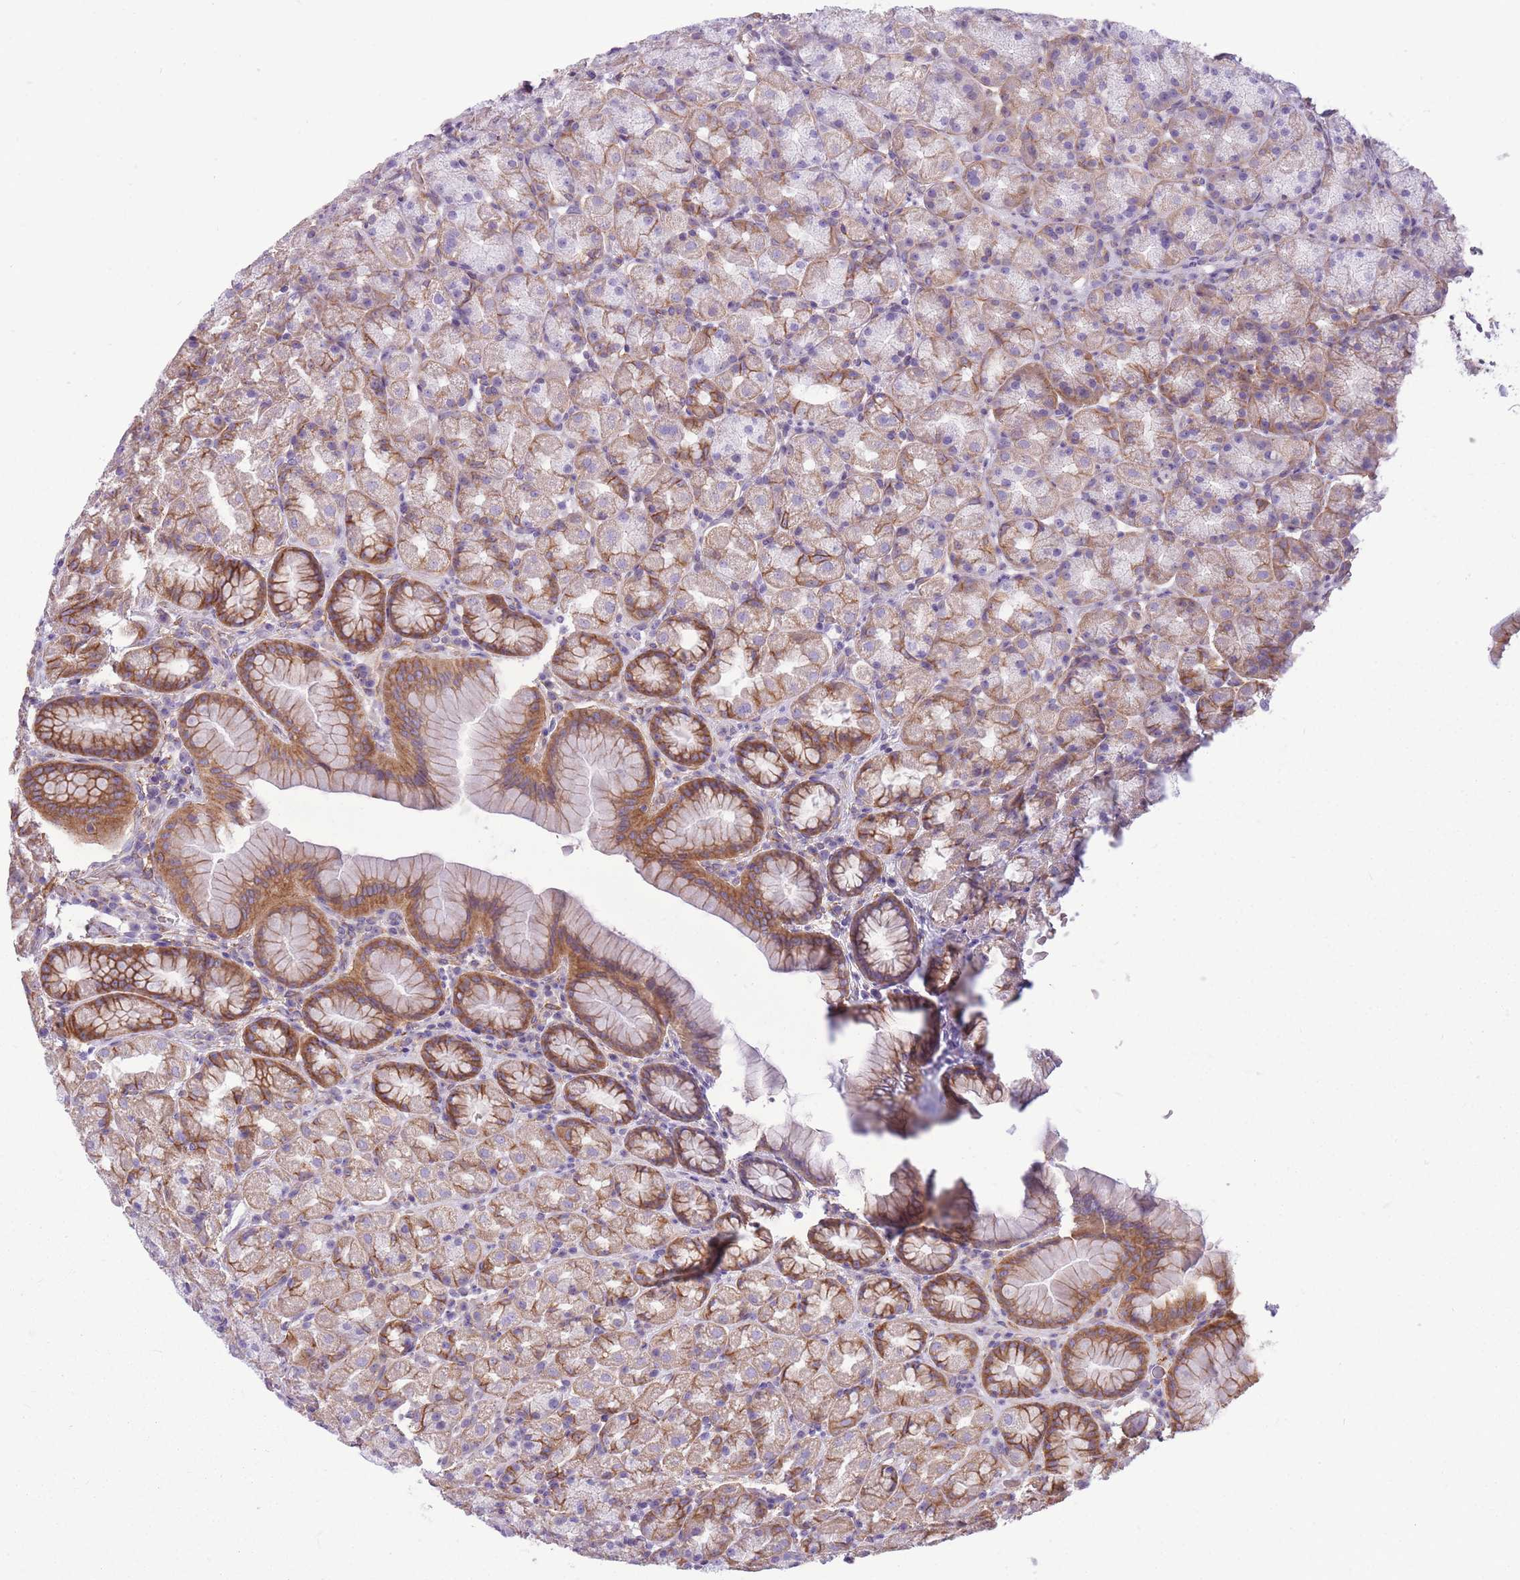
{"staining": {"intensity": "strong", "quantity": "25%-75%", "location": "cytoplasmic/membranous"}, "tissue": "stomach", "cell_type": "Glandular cells", "image_type": "normal", "snomed": [{"axis": "morphology", "description": "Normal tissue, NOS"}, {"axis": "topography", "description": "Stomach, upper"}, {"axis": "topography", "description": "Stomach"}], "caption": "IHC (DAB) staining of normal stomach shows strong cytoplasmic/membranous protein expression in about 25%-75% of glandular cells.", "gene": "ADD1", "patient": {"sex": "male", "age": 68}}